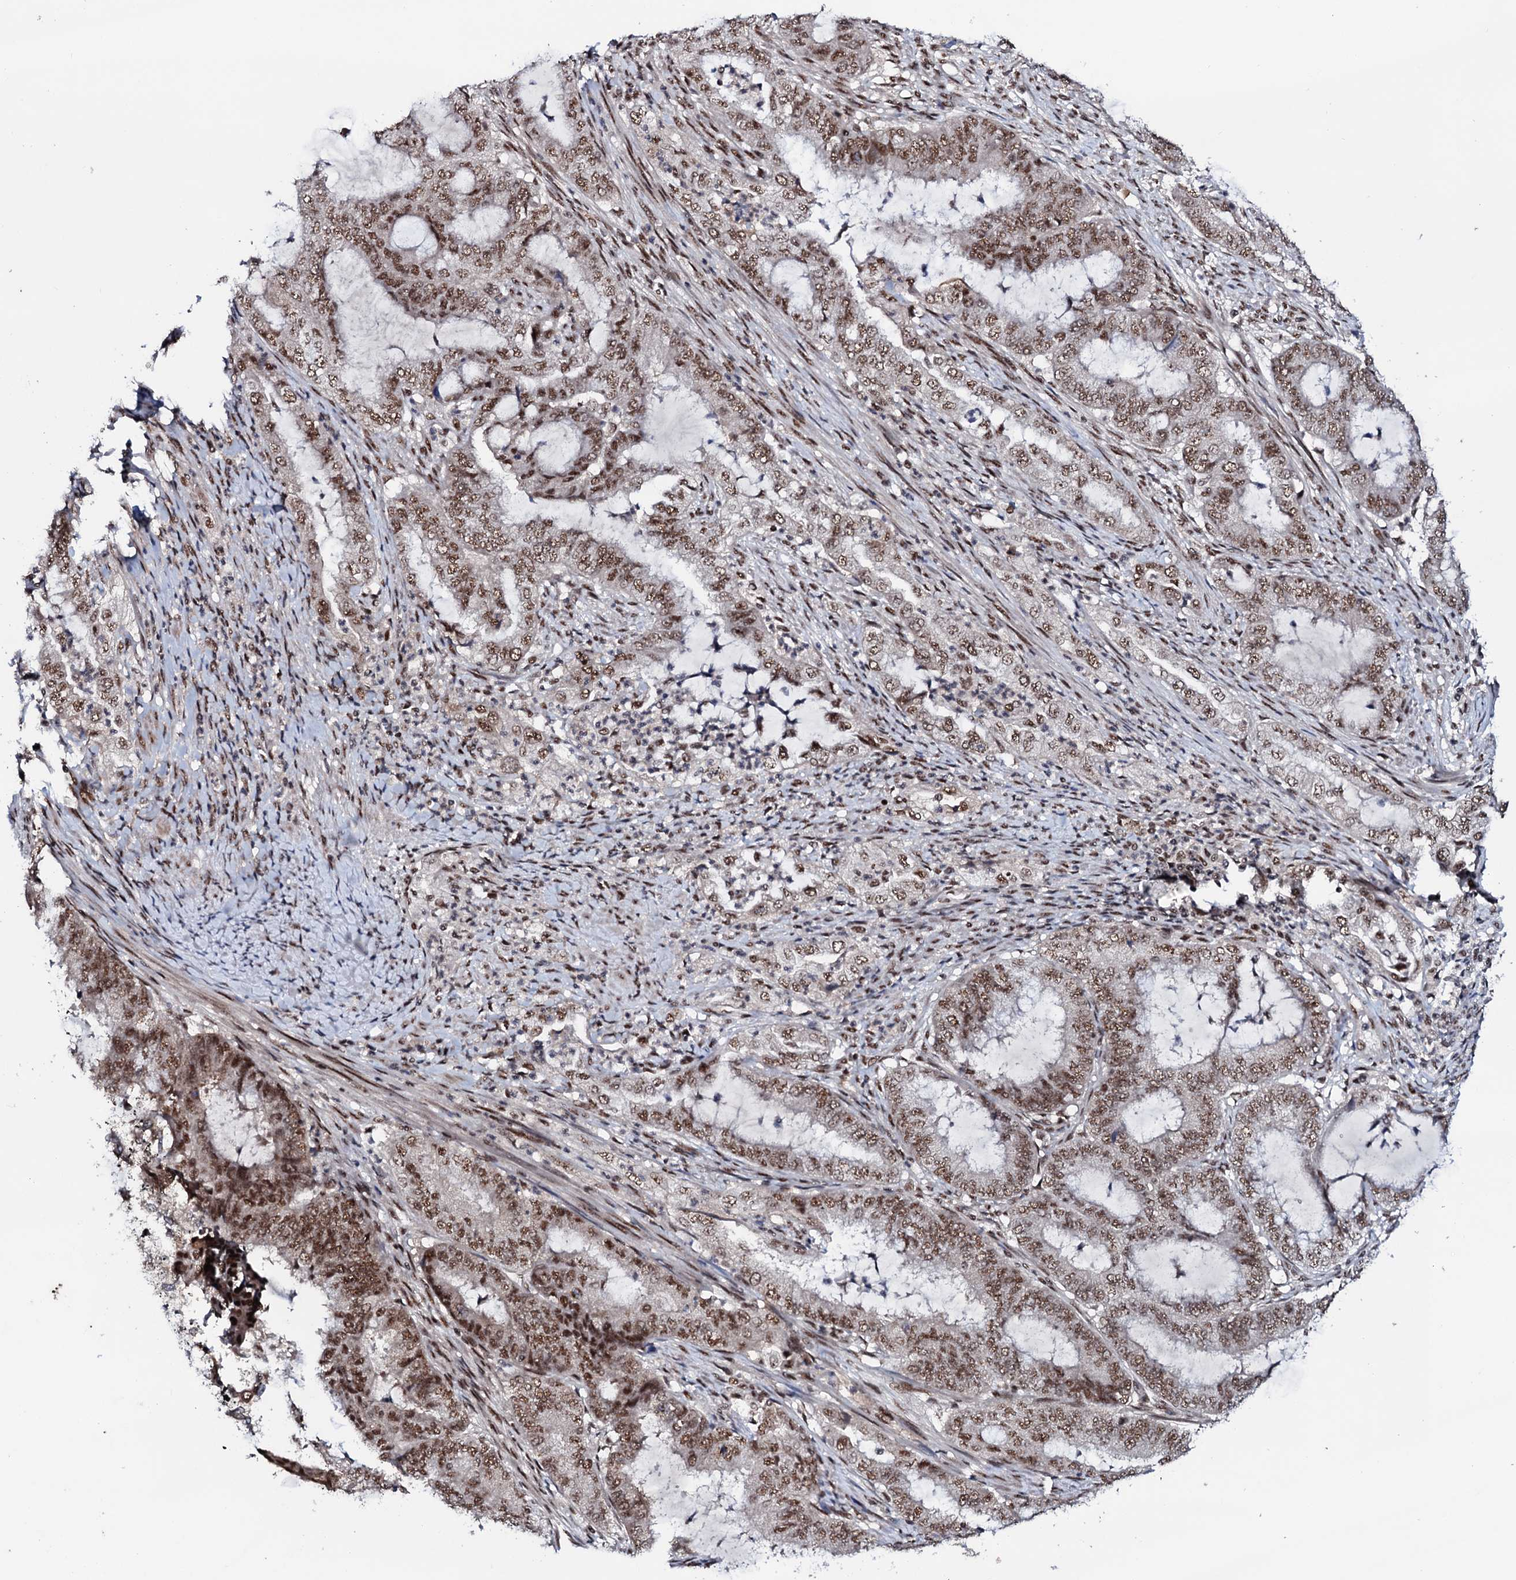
{"staining": {"intensity": "moderate", "quantity": ">75%", "location": "nuclear"}, "tissue": "endometrial cancer", "cell_type": "Tumor cells", "image_type": "cancer", "snomed": [{"axis": "morphology", "description": "Adenocarcinoma, NOS"}, {"axis": "topography", "description": "Endometrium"}], "caption": "Tumor cells exhibit medium levels of moderate nuclear expression in approximately >75% of cells in human adenocarcinoma (endometrial).", "gene": "PRPF18", "patient": {"sex": "female", "age": 51}}